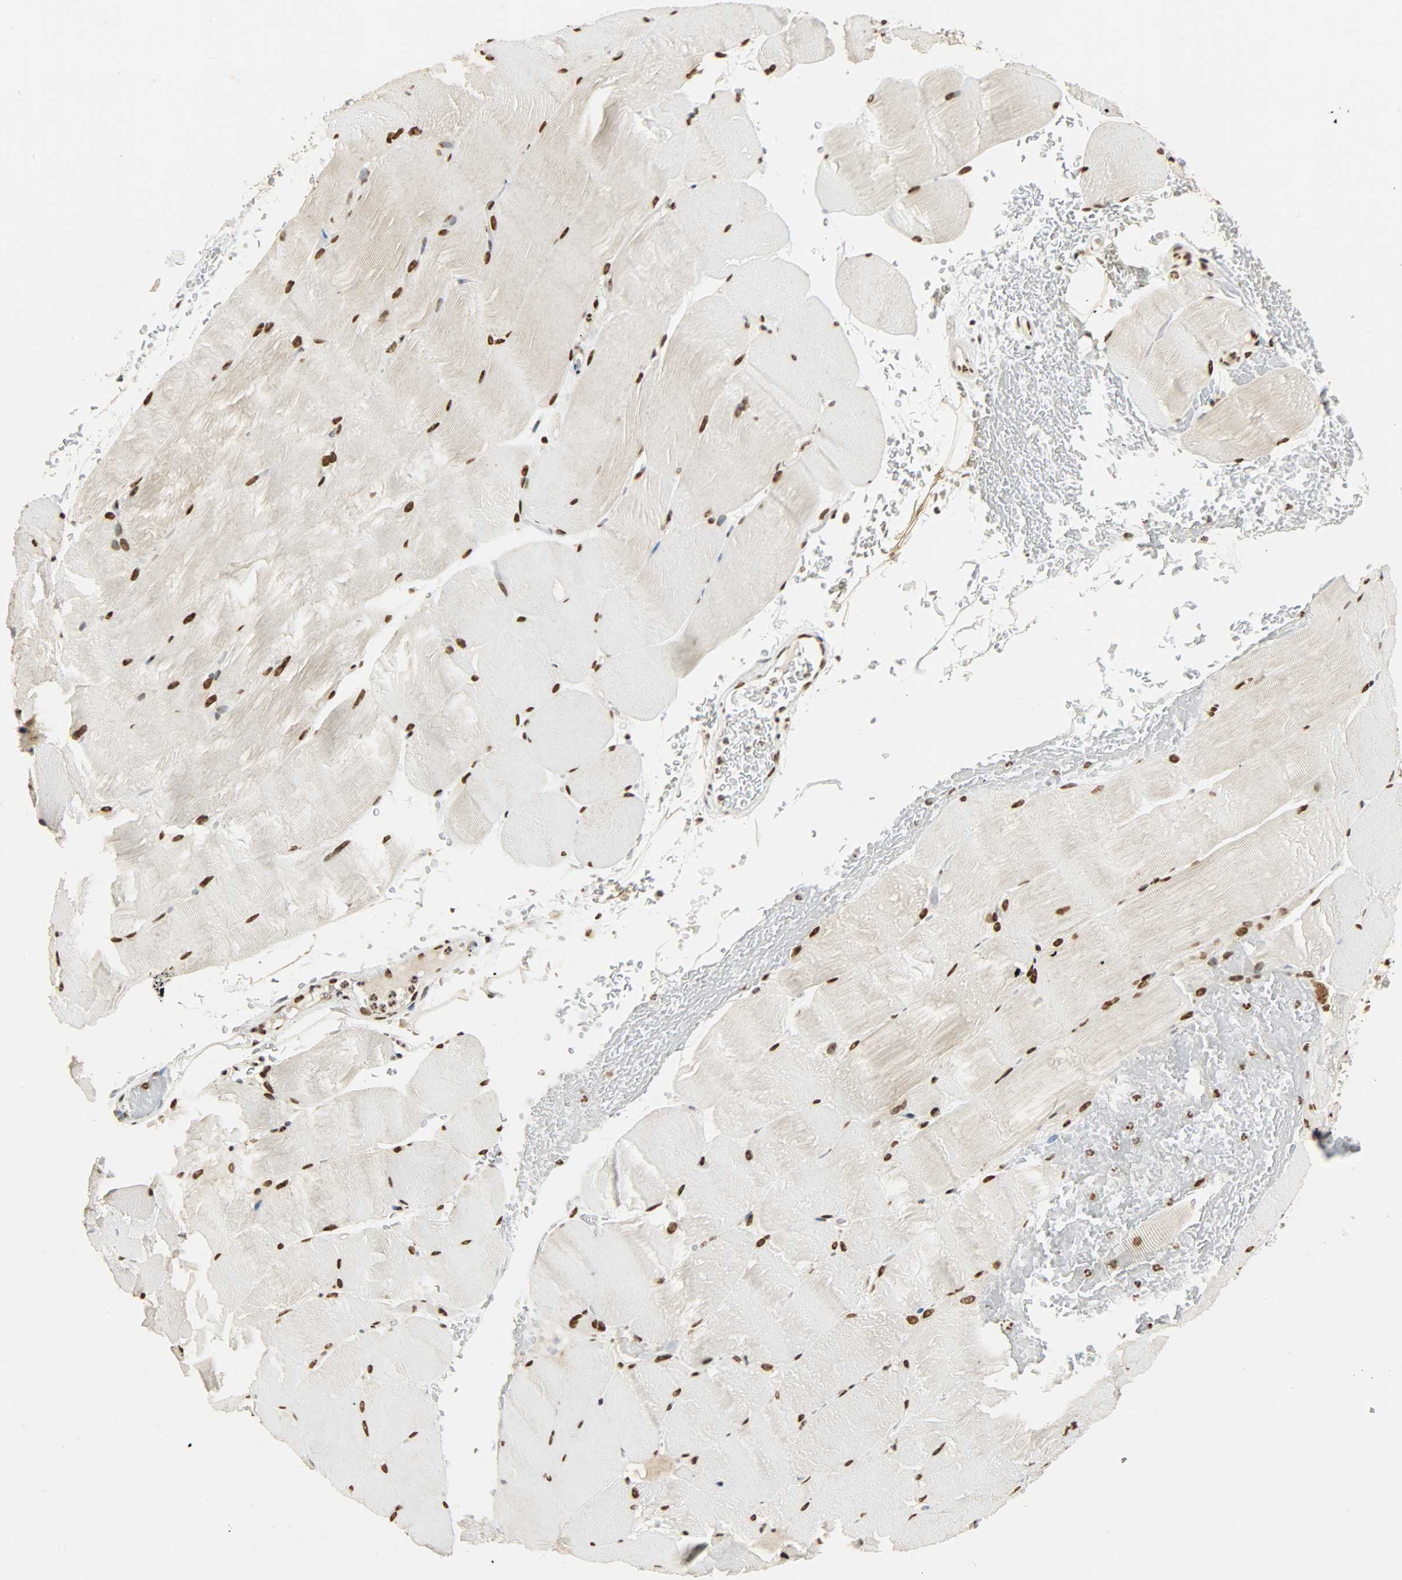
{"staining": {"intensity": "moderate", "quantity": ">75%", "location": "nuclear"}, "tissue": "skeletal muscle", "cell_type": "Myocytes", "image_type": "normal", "snomed": [{"axis": "morphology", "description": "Normal tissue, NOS"}, {"axis": "topography", "description": "Skeletal muscle"}], "caption": "A medium amount of moderate nuclear staining is seen in approximately >75% of myocytes in benign skeletal muscle. (Brightfield microscopy of DAB IHC at high magnification).", "gene": "KHDRBS1", "patient": {"sex": "female", "age": 37}}